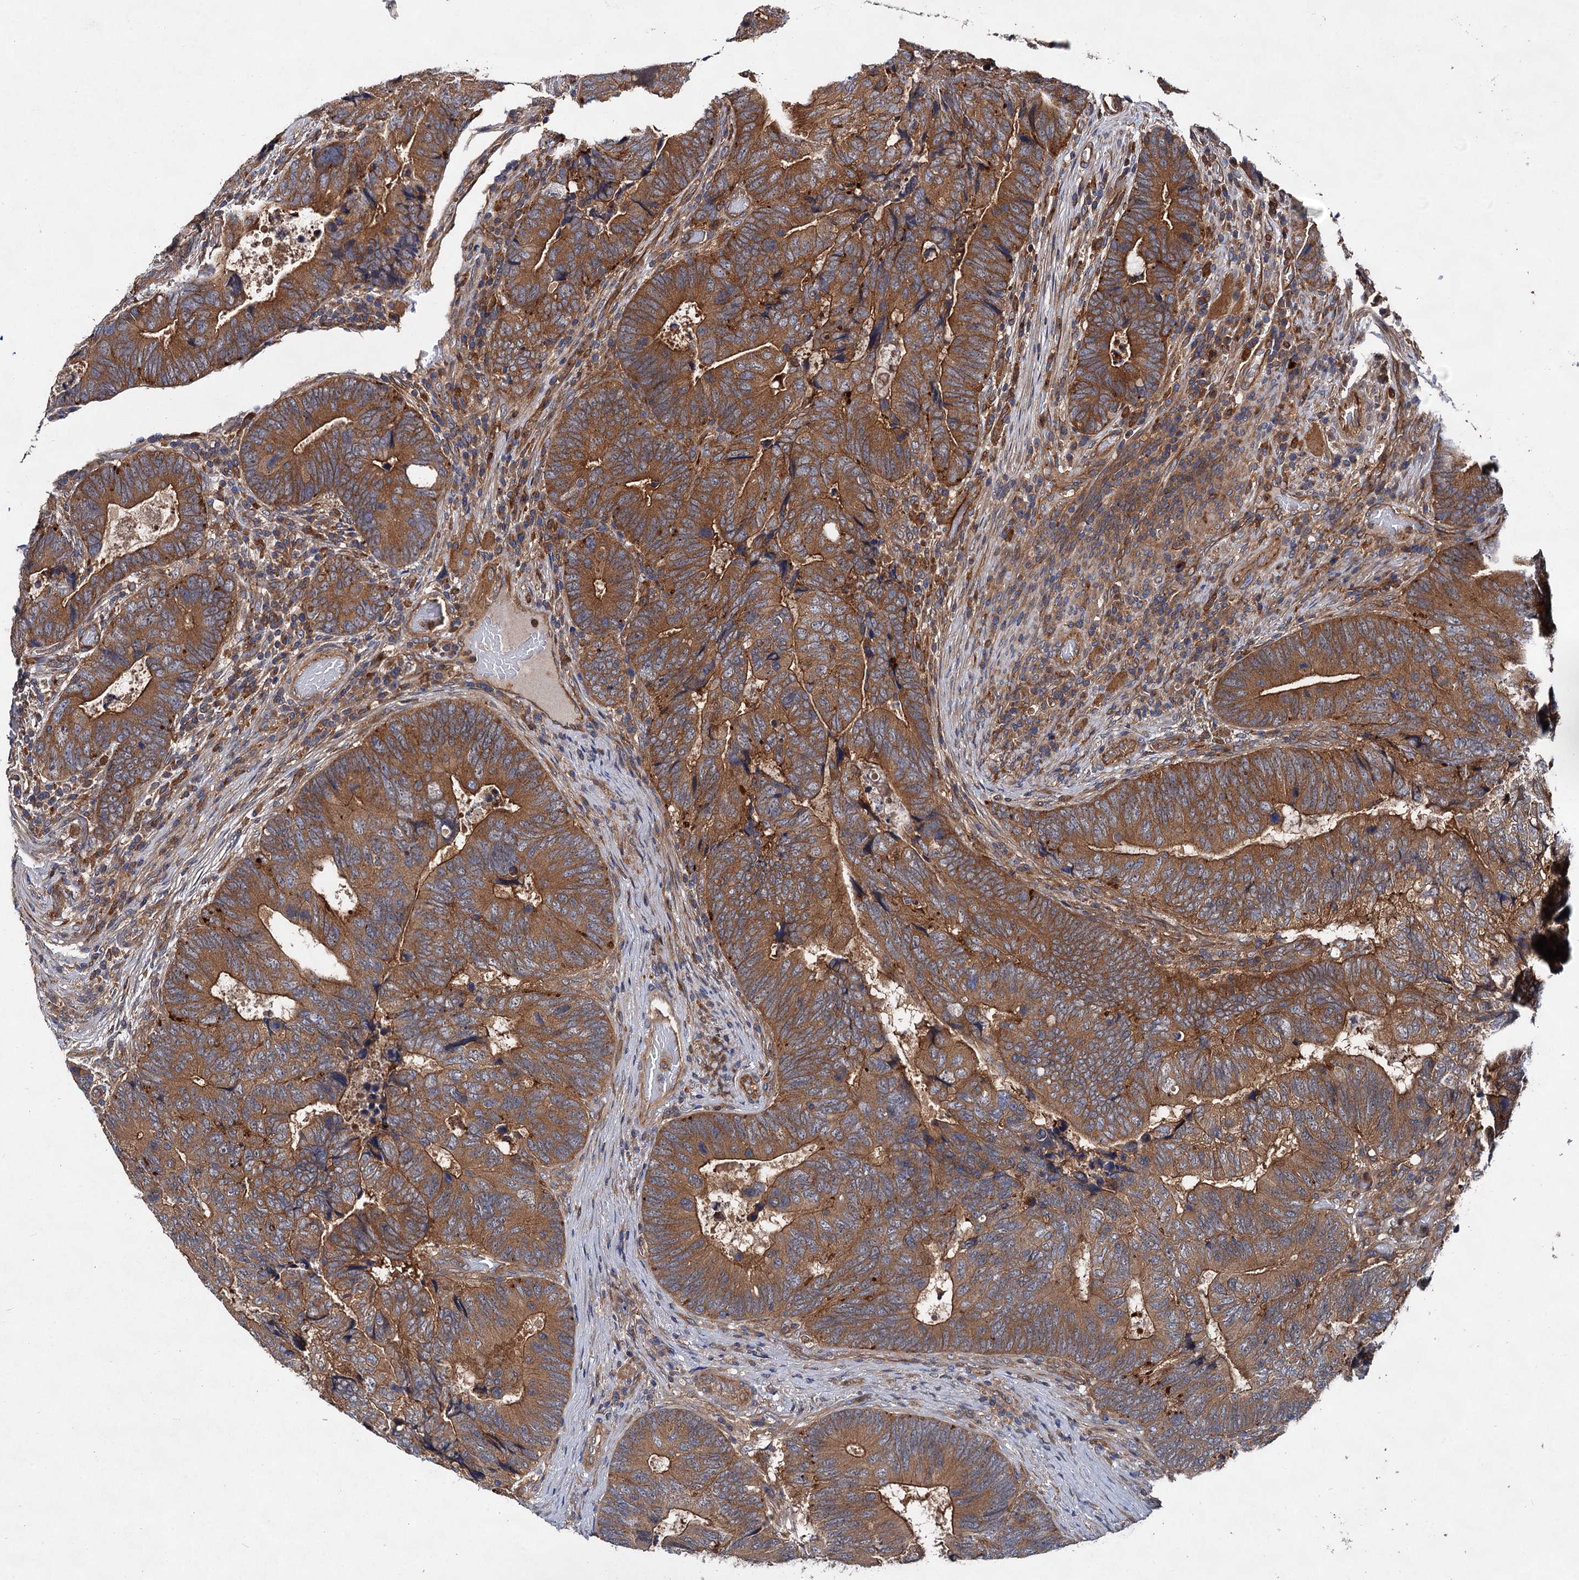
{"staining": {"intensity": "moderate", "quantity": ">75%", "location": "cytoplasmic/membranous"}, "tissue": "colorectal cancer", "cell_type": "Tumor cells", "image_type": "cancer", "snomed": [{"axis": "morphology", "description": "Adenocarcinoma, NOS"}, {"axis": "topography", "description": "Colon"}], "caption": "A photomicrograph showing moderate cytoplasmic/membranous expression in about >75% of tumor cells in adenocarcinoma (colorectal), as visualized by brown immunohistochemical staining.", "gene": "VPS29", "patient": {"sex": "female", "age": 67}}